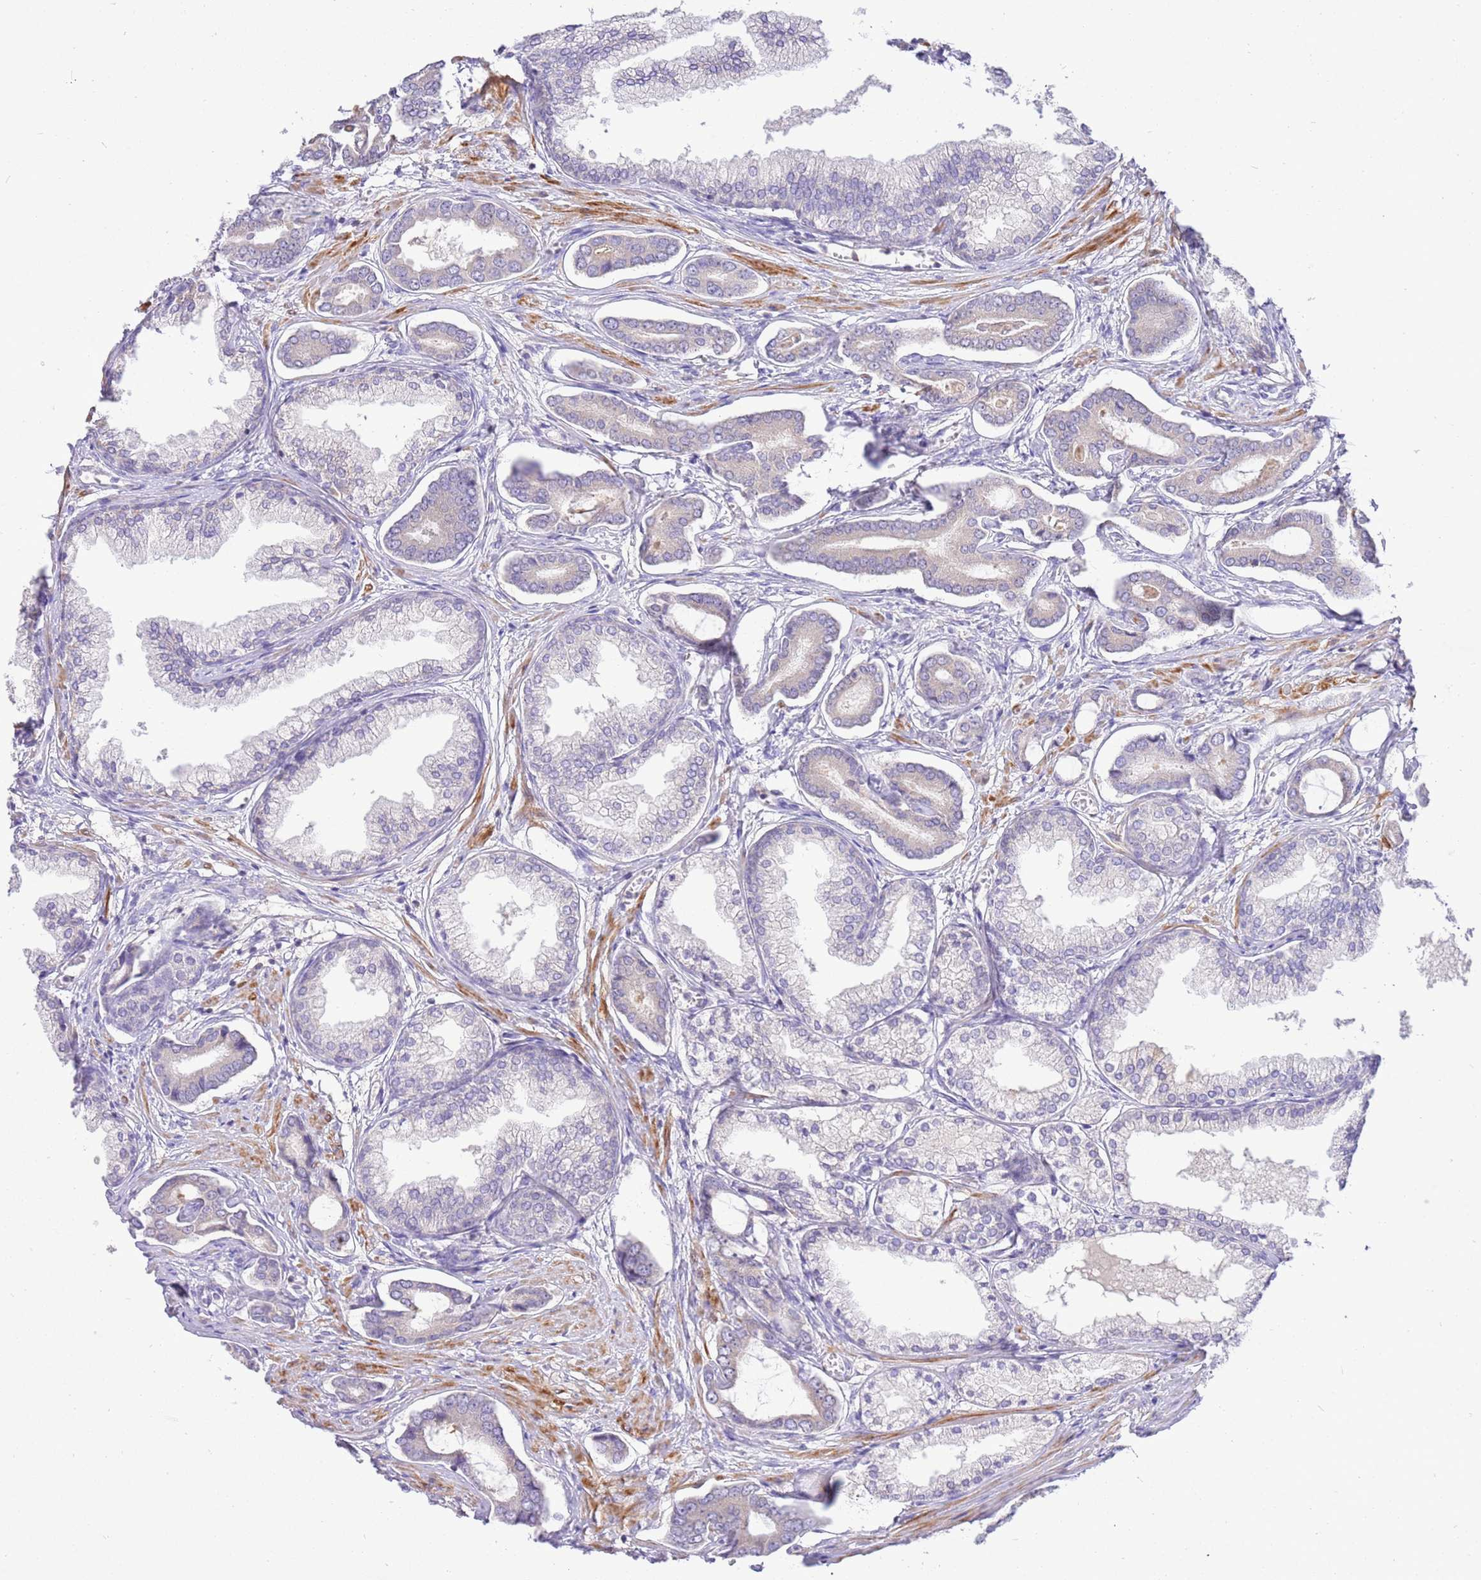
{"staining": {"intensity": "negative", "quantity": "none", "location": "none"}, "tissue": "prostate cancer", "cell_type": "Tumor cells", "image_type": "cancer", "snomed": [{"axis": "morphology", "description": "Adenocarcinoma, NOS"}, {"axis": "topography", "description": "Prostate and seminal vesicle, NOS"}], "caption": "Image shows no significant protein positivity in tumor cells of prostate cancer (adenocarcinoma).", "gene": "GLCE", "patient": {"sex": "male", "age": 76}}